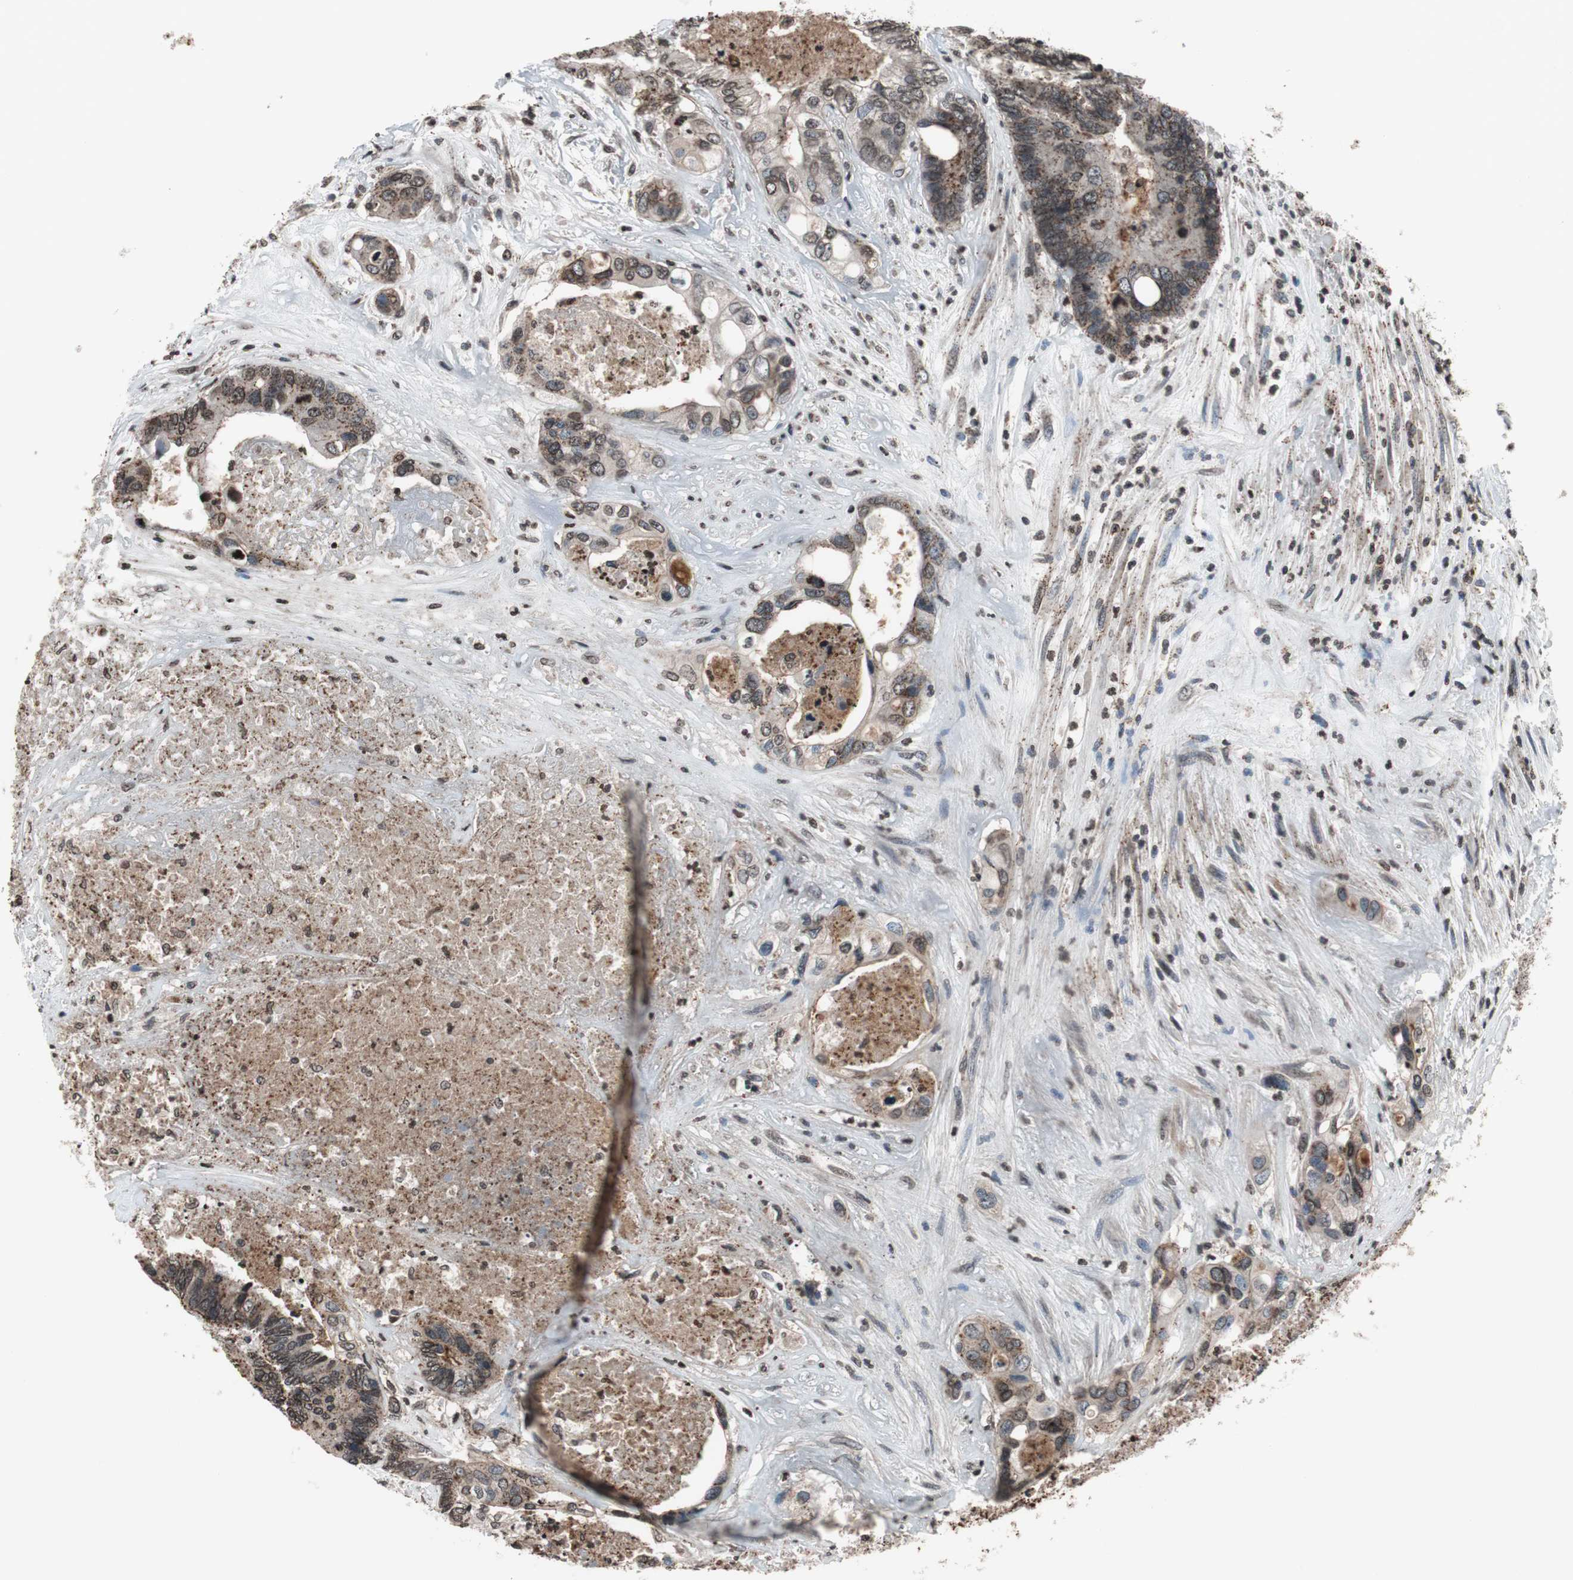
{"staining": {"intensity": "weak", "quantity": "25%-75%", "location": "cytoplasmic/membranous,nuclear"}, "tissue": "colorectal cancer", "cell_type": "Tumor cells", "image_type": "cancer", "snomed": [{"axis": "morphology", "description": "Adenocarcinoma, NOS"}, {"axis": "topography", "description": "Rectum"}], "caption": "This is a photomicrograph of immunohistochemistry staining of colorectal cancer, which shows weak expression in the cytoplasmic/membranous and nuclear of tumor cells.", "gene": "RFC1", "patient": {"sex": "male", "age": 55}}